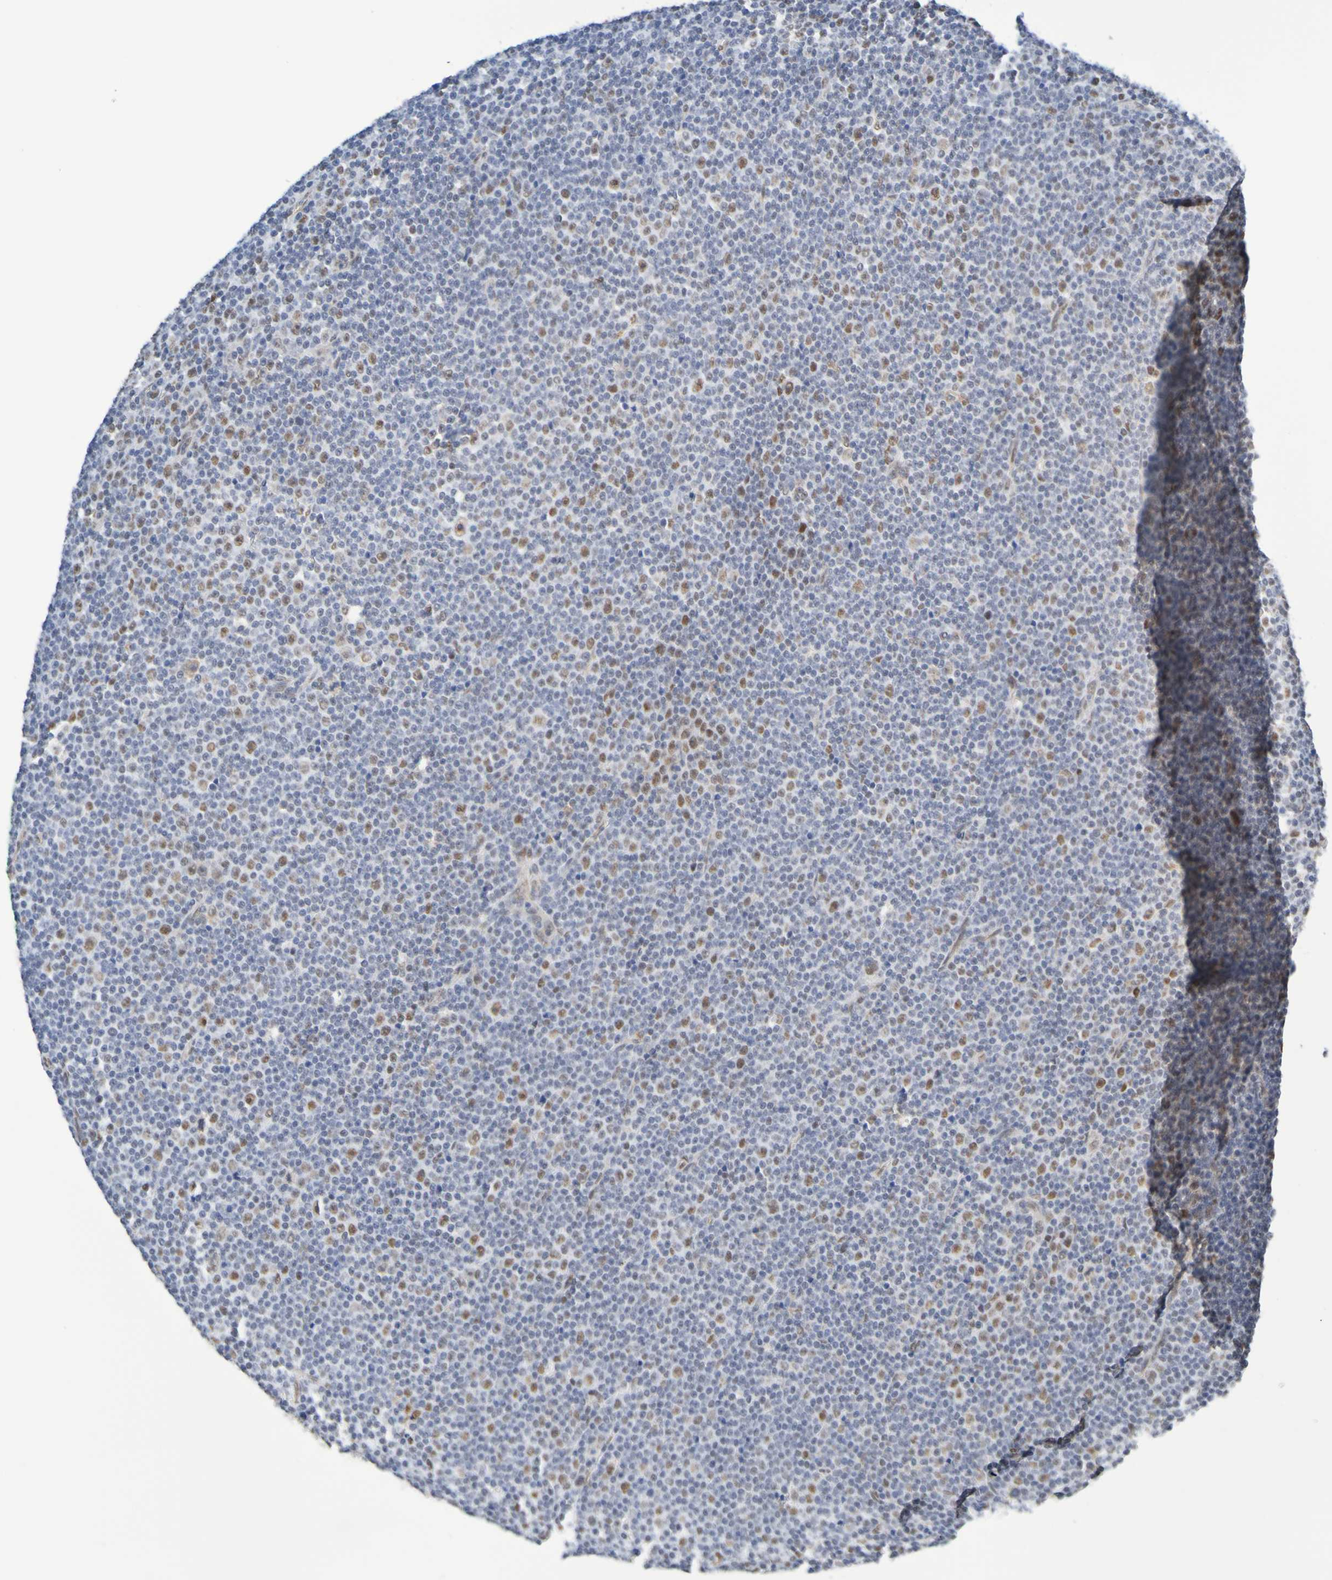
{"staining": {"intensity": "moderate", "quantity": "25%-75%", "location": "nuclear"}, "tissue": "lymphoma", "cell_type": "Tumor cells", "image_type": "cancer", "snomed": [{"axis": "morphology", "description": "Malignant lymphoma, non-Hodgkin's type, Low grade"}, {"axis": "topography", "description": "Lymph node"}], "caption": "IHC (DAB (3,3'-diaminobenzidine)) staining of human lymphoma reveals moderate nuclear protein positivity in about 25%-75% of tumor cells.", "gene": "HDAC2", "patient": {"sex": "female", "age": 67}}